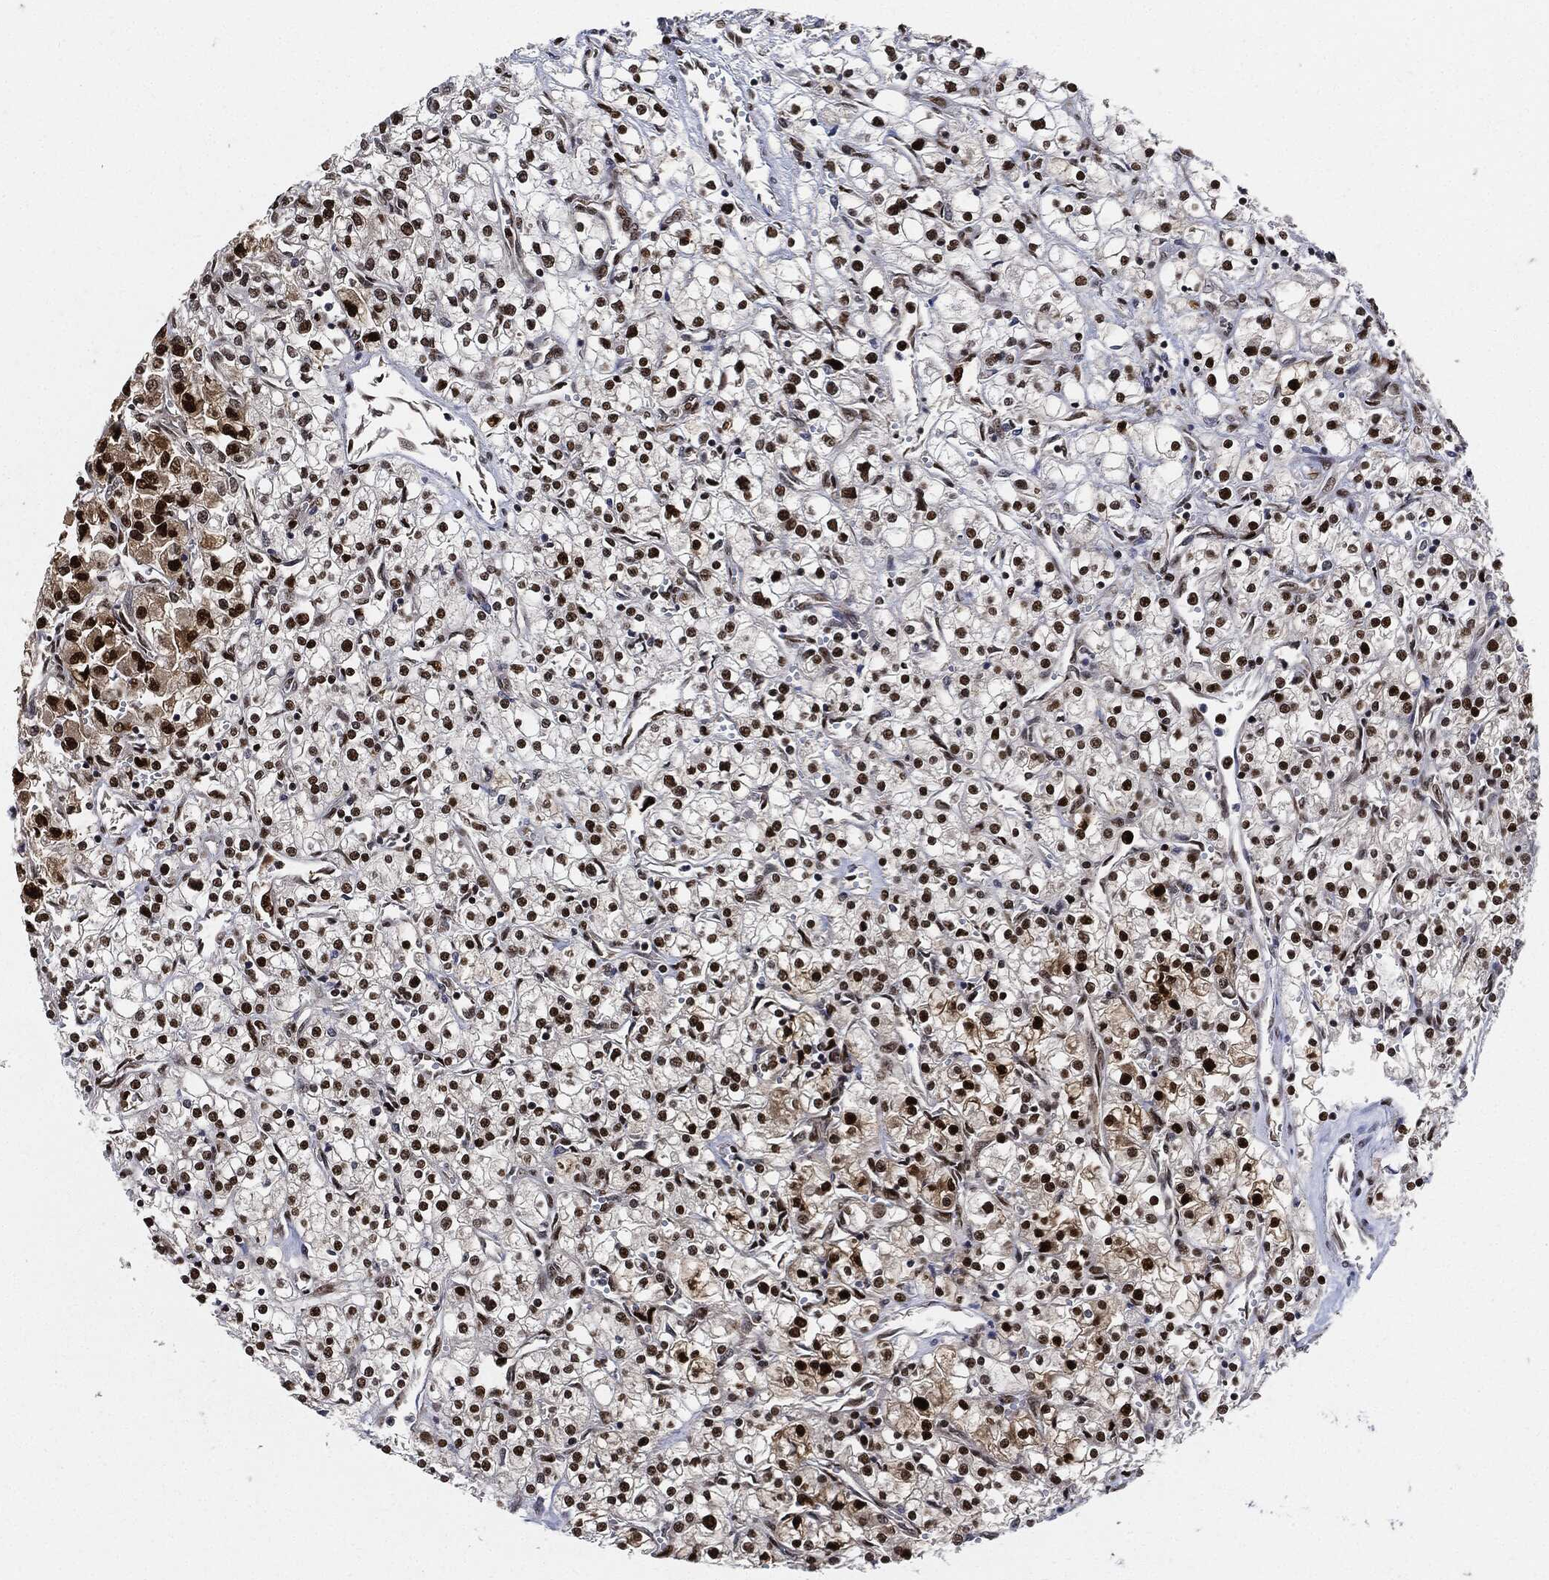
{"staining": {"intensity": "strong", "quantity": ">75%", "location": "nuclear"}, "tissue": "renal cancer", "cell_type": "Tumor cells", "image_type": "cancer", "snomed": [{"axis": "morphology", "description": "Adenocarcinoma, NOS"}, {"axis": "topography", "description": "Kidney"}], "caption": "This photomicrograph exhibits immunohistochemistry (IHC) staining of renal cancer (adenocarcinoma), with high strong nuclear staining in about >75% of tumor cells.", "gene": "PCNA", "patient": {"sex": "male", "age": 80}}